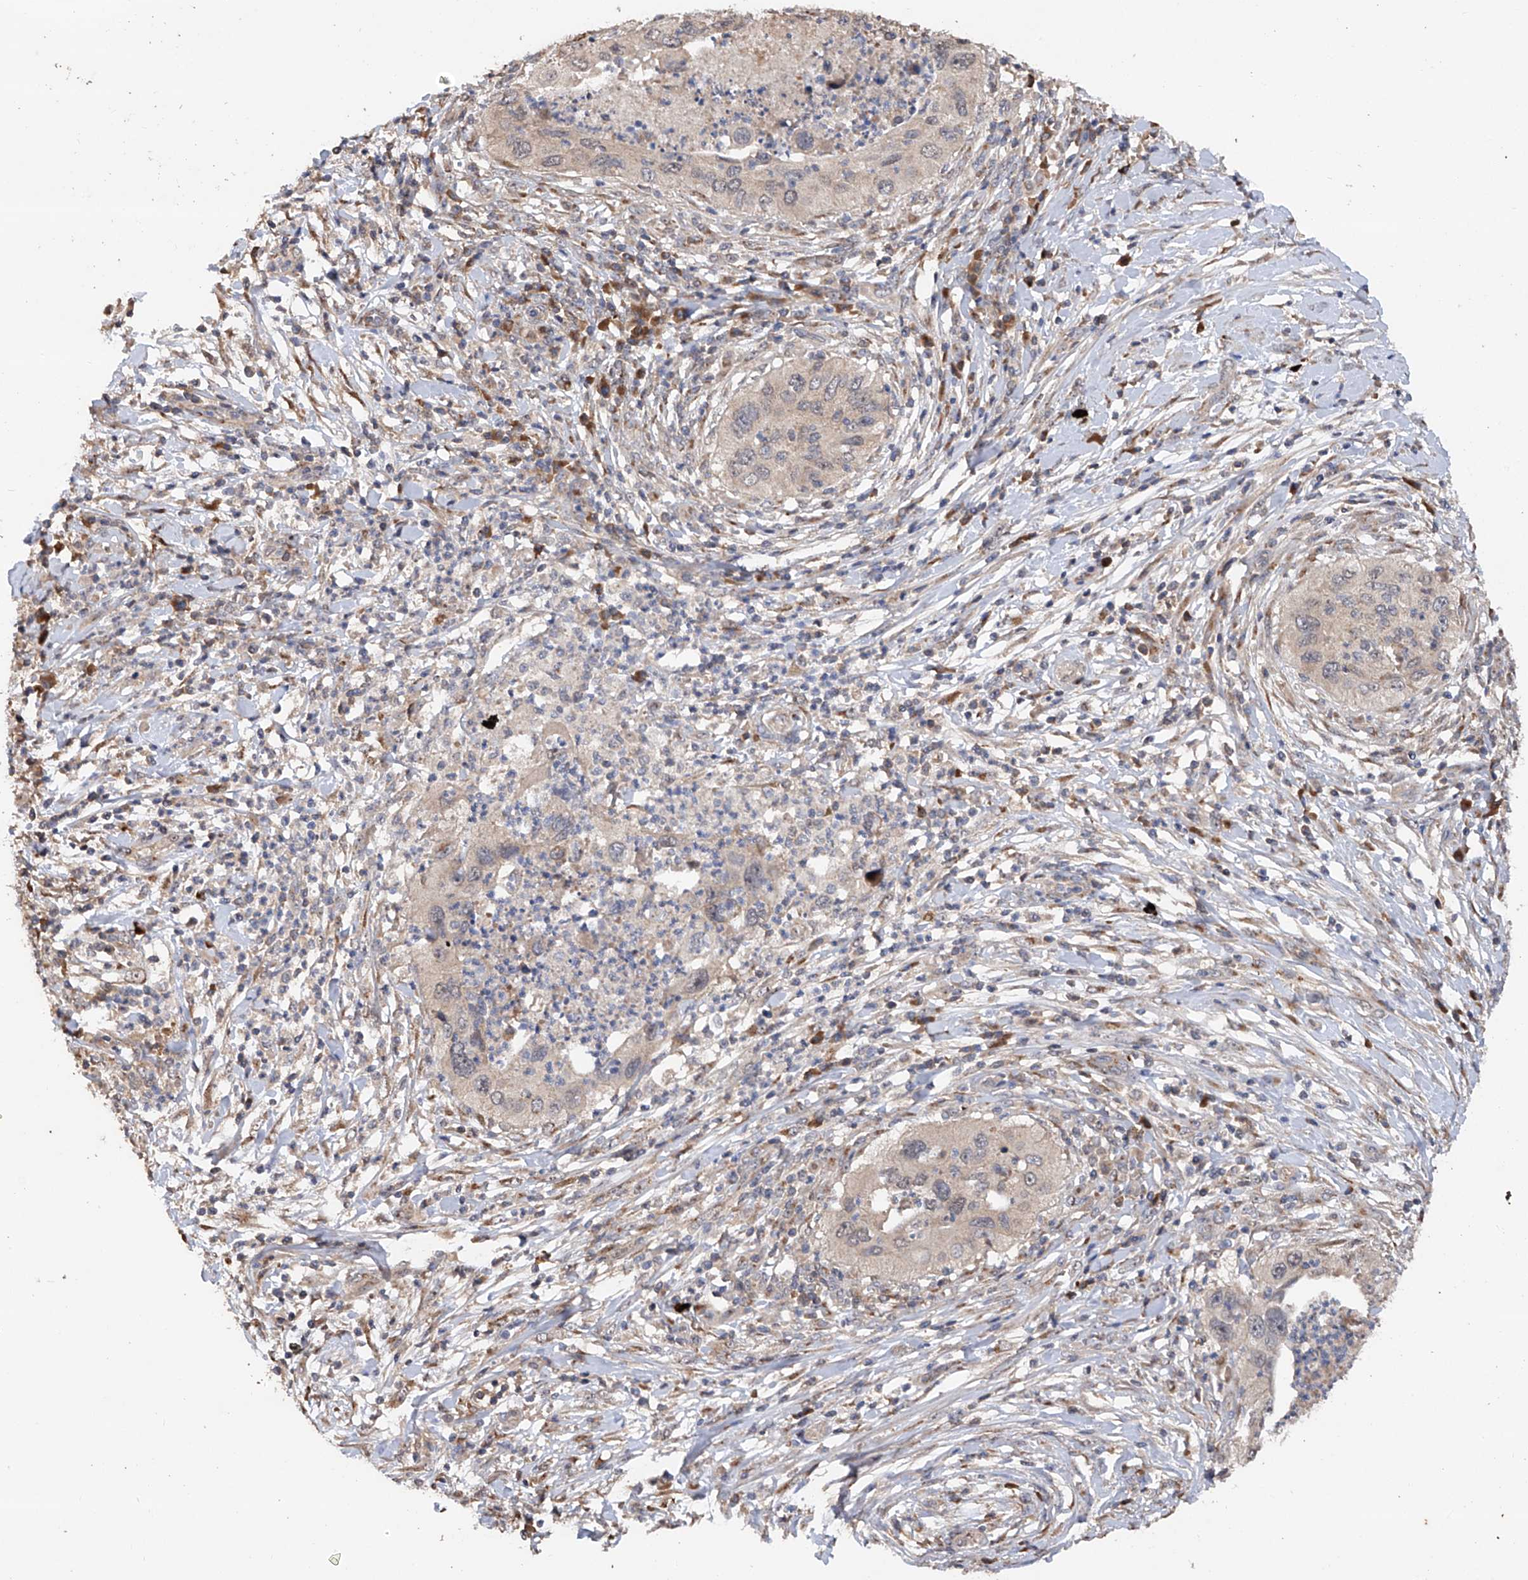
{"staining": {"intensity": "negative", "quantity": "none", "location": "none"}, "tissue": "cervical cancer", "cell_type": "Tumor cells", "image_type": "cancer", "snomed": [{"axis": "morphology", "description": "Squamous cell carcinoma, NOS"}, {"axis": "topography", "description": "Cervix"}], "caption": "Tumor cells are negative for brown protein staining in squamous cell carcinoma (cervical).", "gene": "EDN1", "patient": {"sex": "female", "age": 38}}